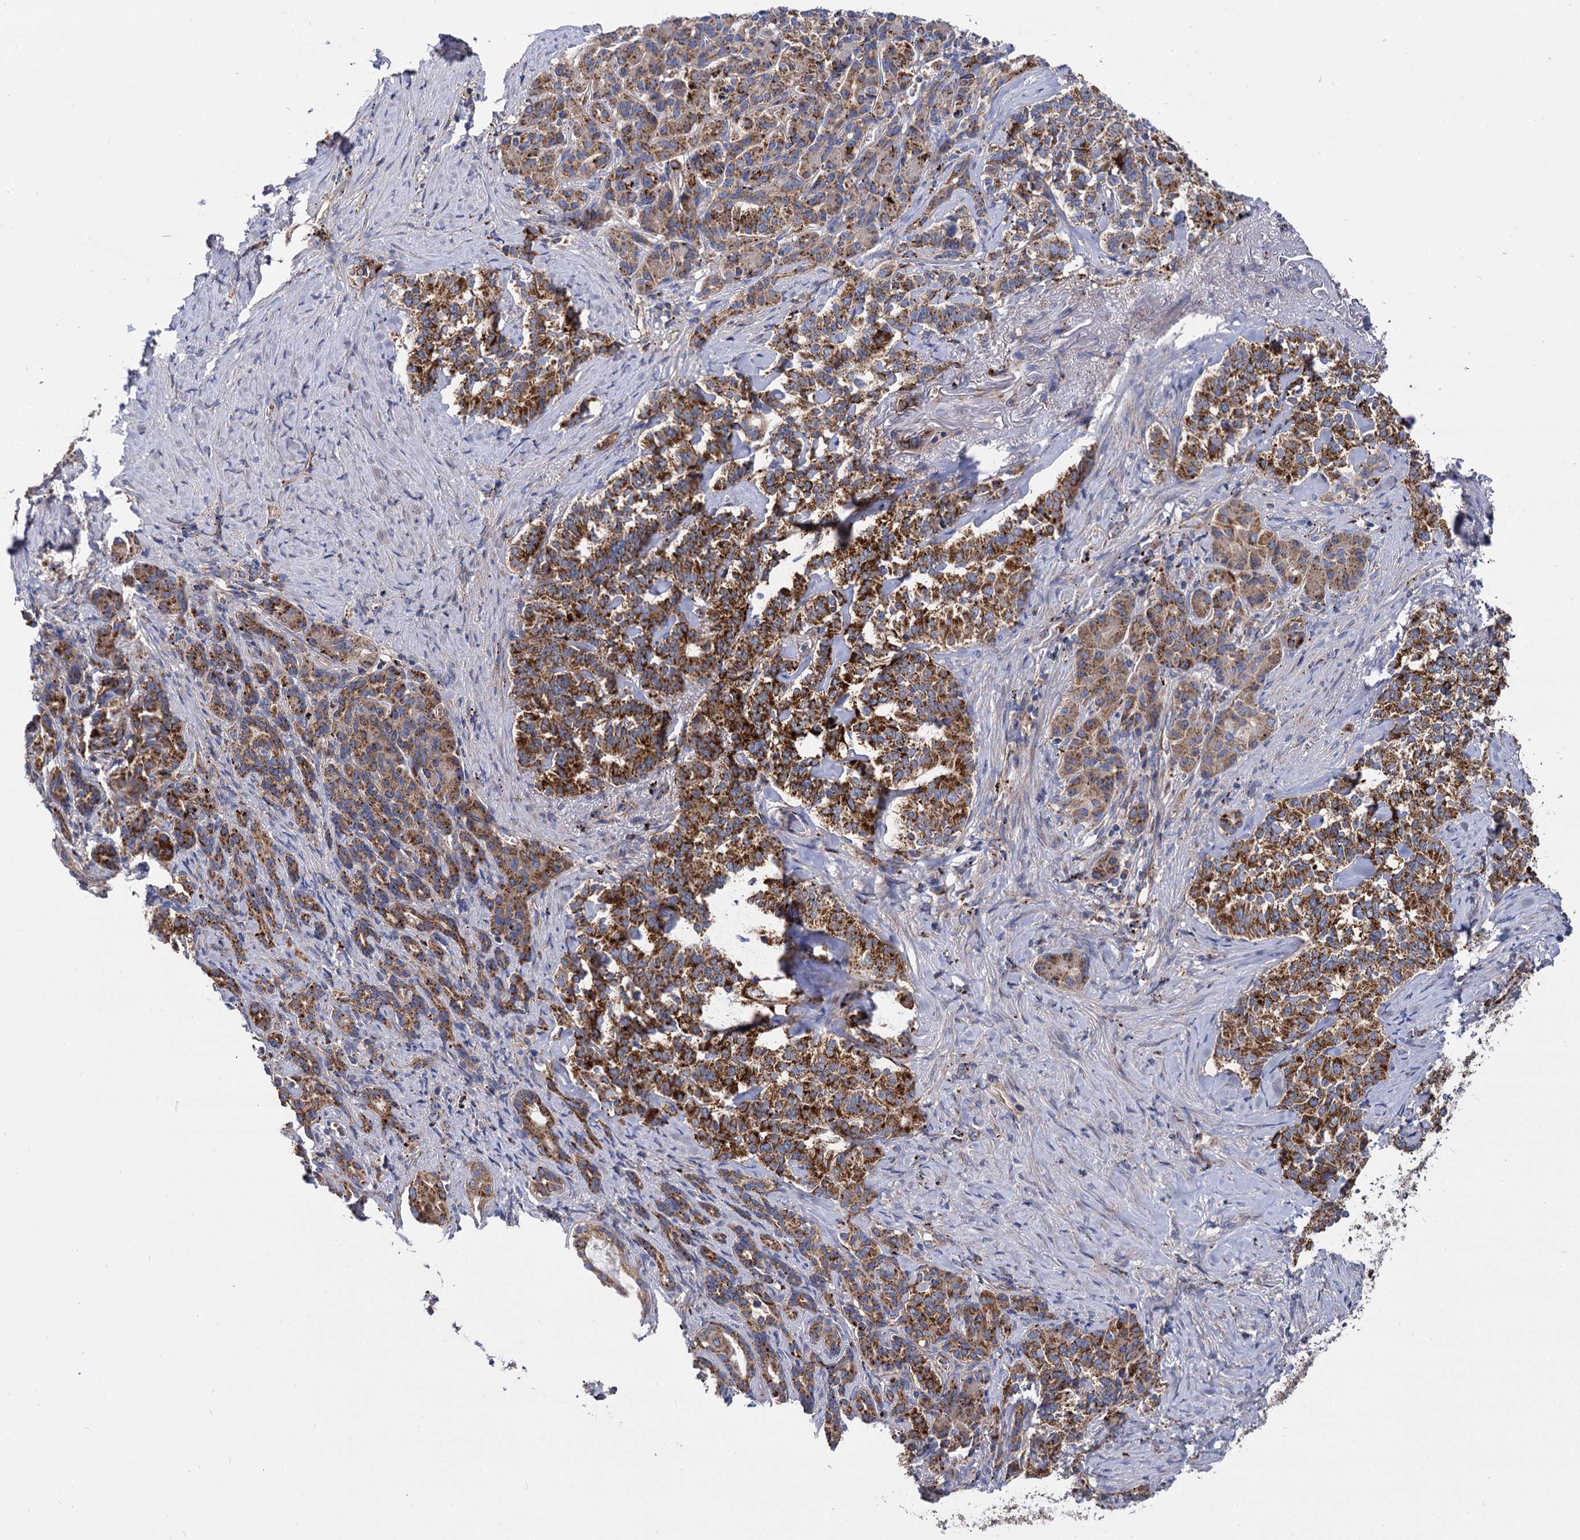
{"staining": {"intensity": "strong", "quantity": ">75%", "location": "cytoplasmic/membranous"}, "tissue": "pancreatic cancer", "cell_type": "Tumor cells", "image_type": "cancer", "snomed": [{"axis": "morphology", "description": "Adenocarcinoma, NOS"}, {"axis": "topography", "description": "Pancreas"}], "caption": "The immunohistochemical stain highlights strong cytoplasmic/membranous positivity in tumor cells of adenocarcinoma (pancreatic) tissue.", "gene": "IQCH", "patient": {"sex": "female", "age": 74}}